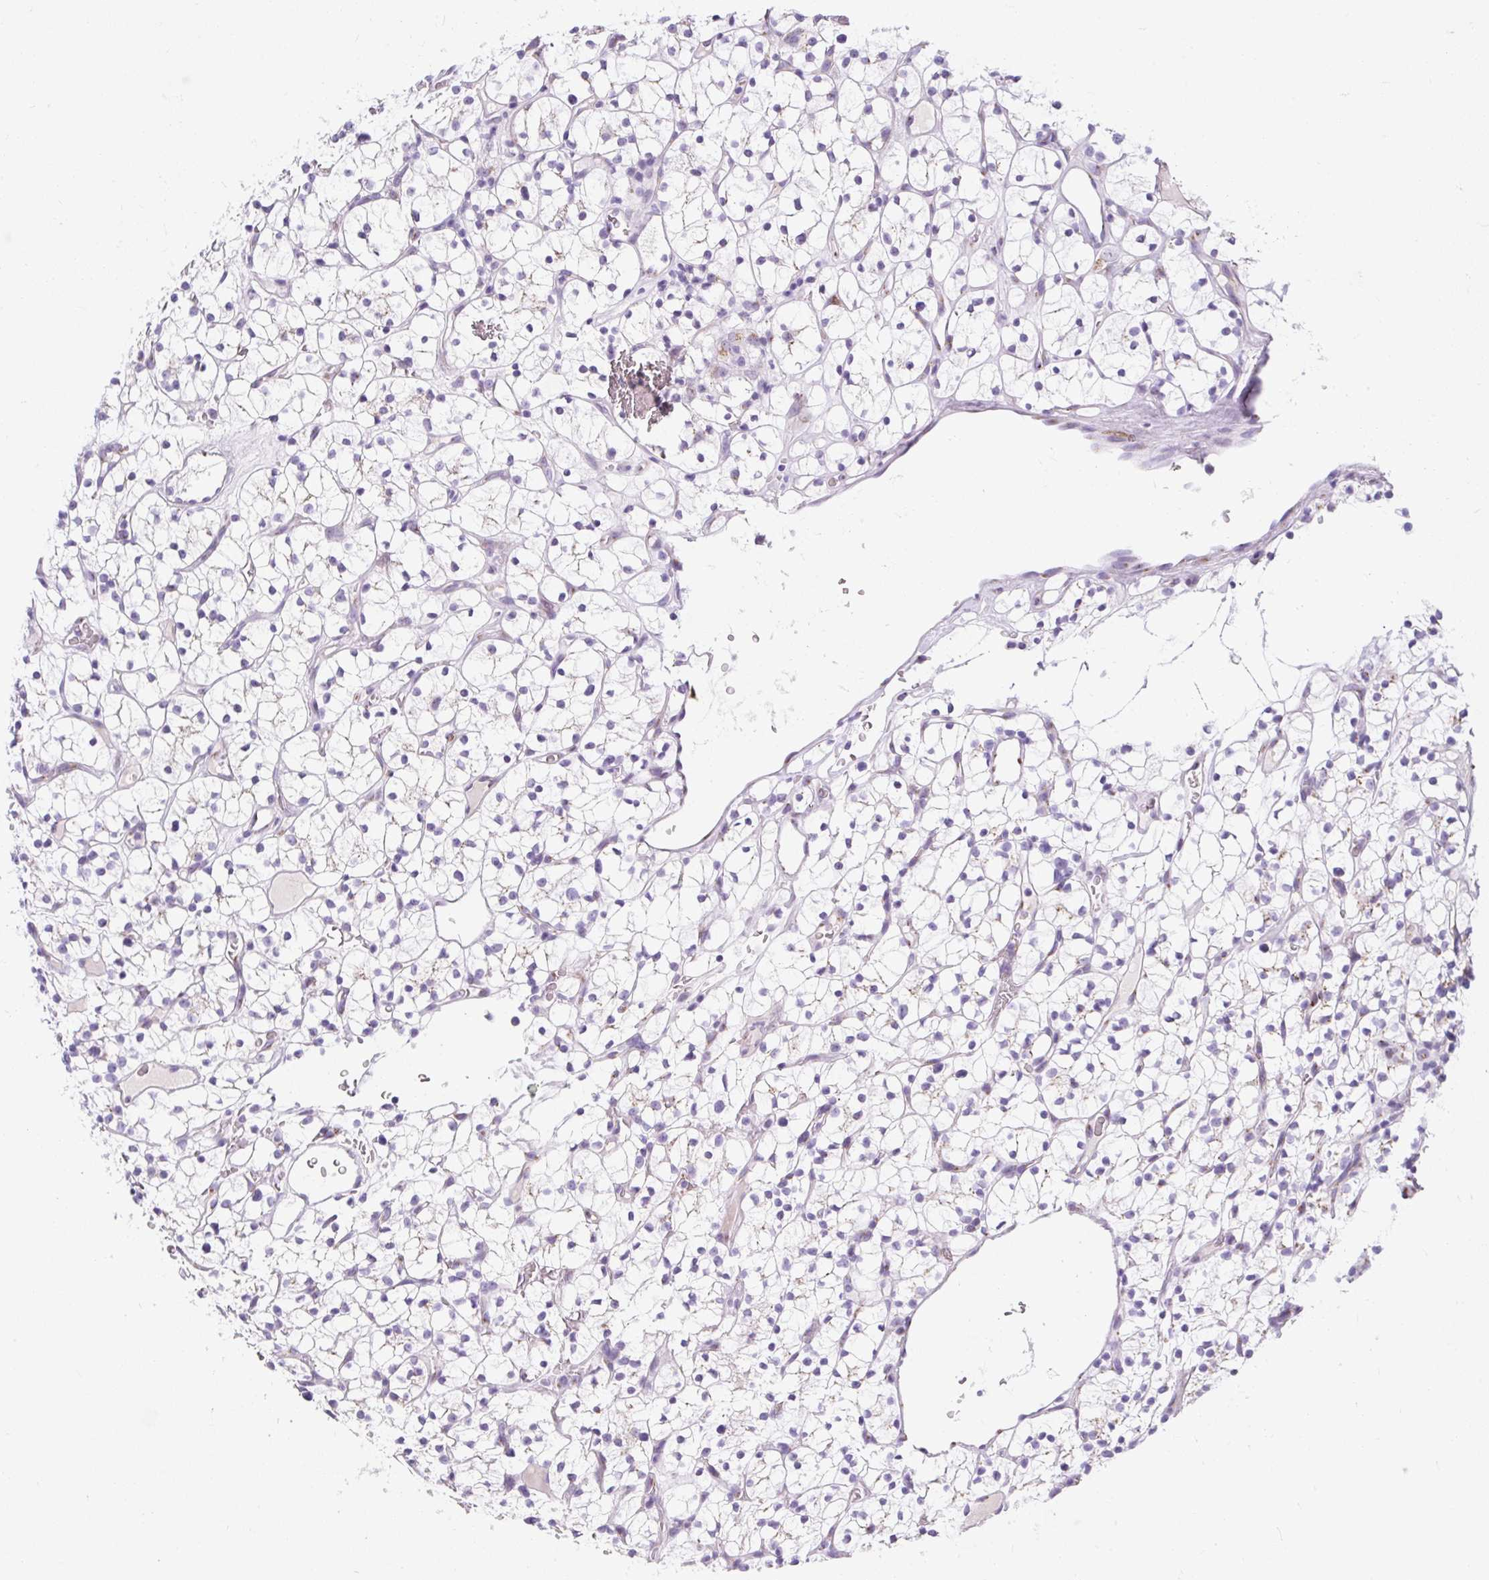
{"staining": {"intensity": "negative", "quantity": "none", "location": "none"}, "tissue": "renal cancer", "cell_type": "Tumor cells", "image_type": "cancer", "snomed": [{"axis": "morphology", "description": "Adenocarcinoma, NOS"}, {"axis": "topography", "description": "Kidney"}], "caption": "IHC of renal adenocarcinoma reveals no expression in tumor cells. The staining is performed using DAB brown chromogen with nuclei counter-stained in using hematoxylin.", "gene": "GOLGA8A", "patient": {"sex": "female", "age": 64}}